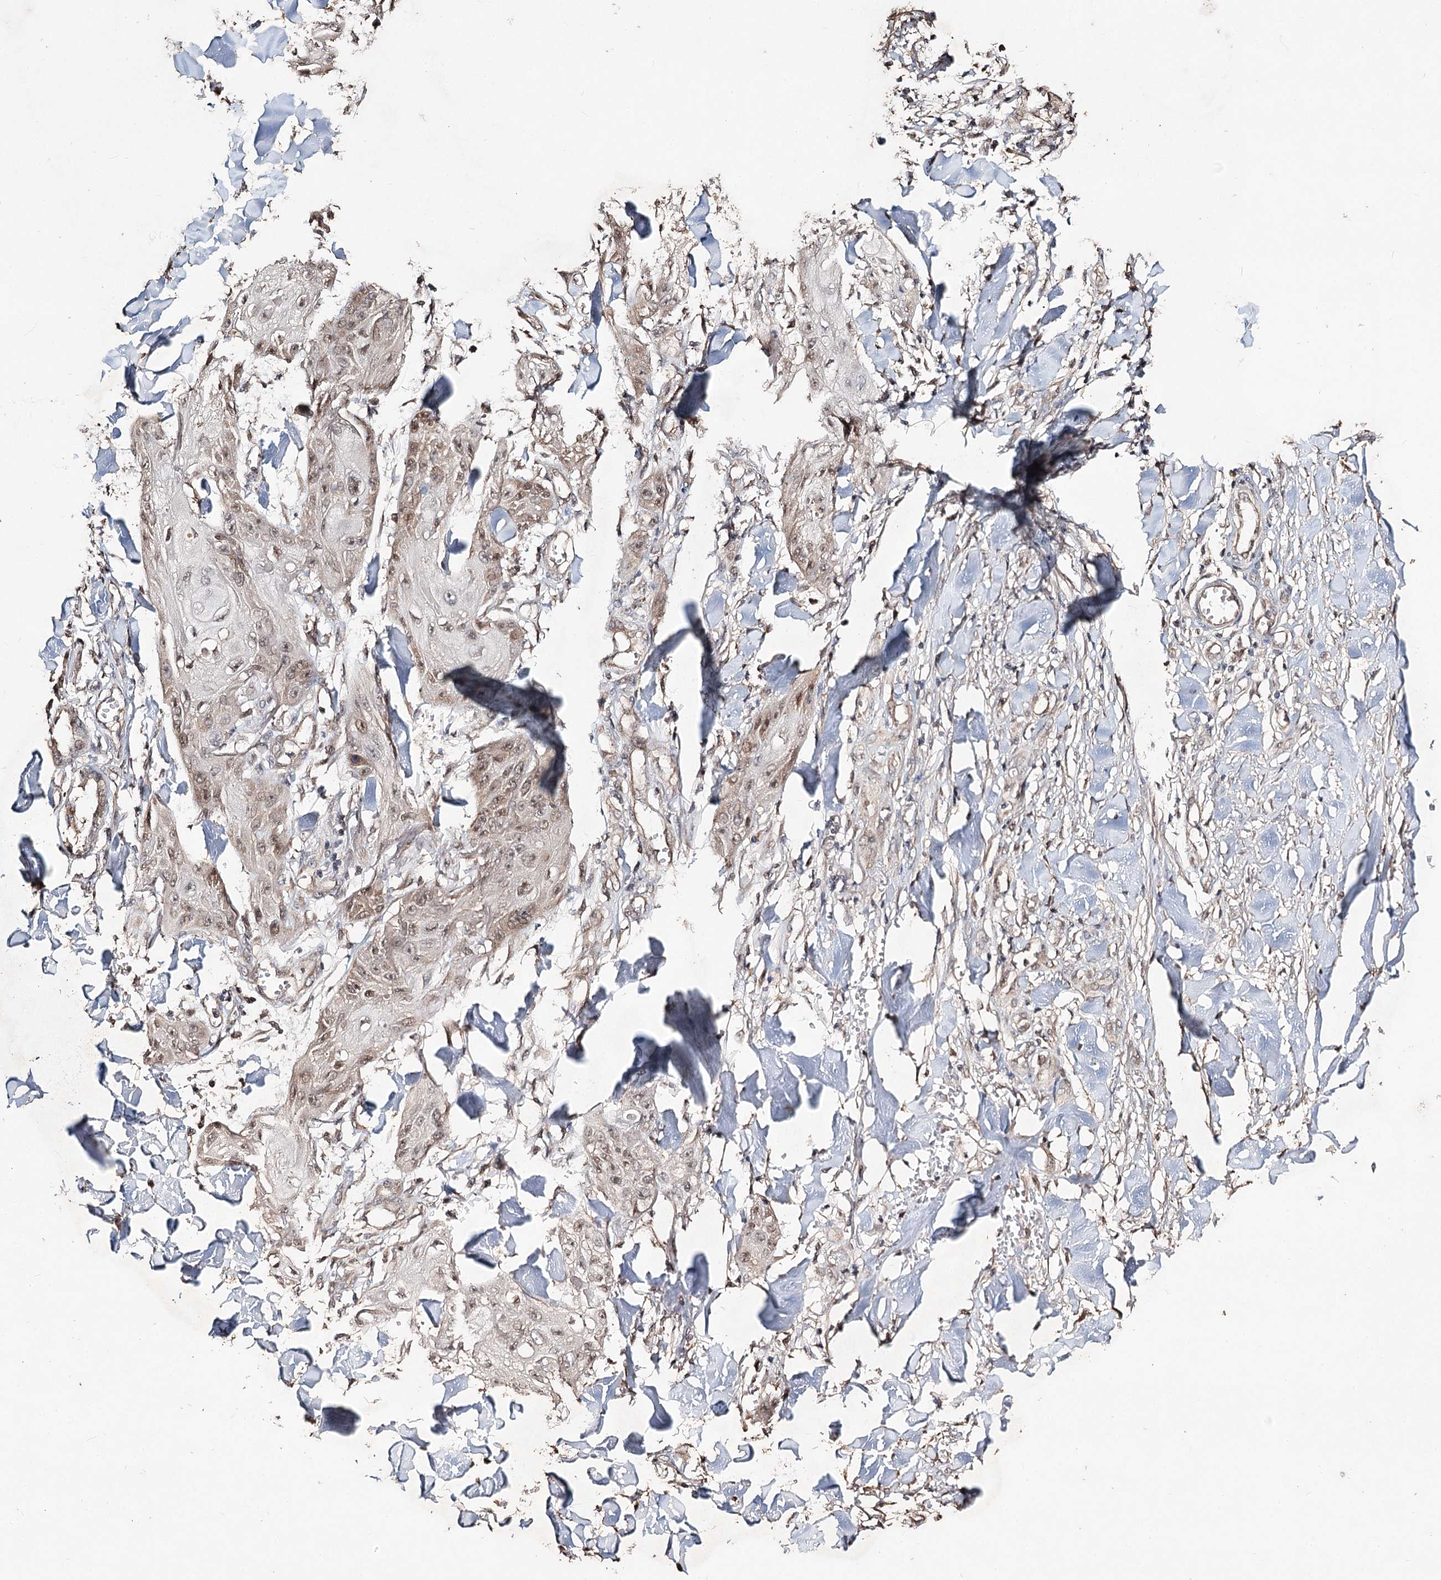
{"staining": {"intensity": "weak", "quantity": "25%-75%", "location": "cytoplasmic/membranous,nuclear"}, "tissue": "skin cancer", "cell_type": "Tumor cells", "image_type": "cancer", "snomed": [{"axis": "morphology", "description": "Squamous cell carcinoma, NOS"}, {"axis": "topography", "description": "Skin"}], "caption": "This micrograph exhibits immunohistochemistry (IHC) staining of squamous cell carcinoma (skin), with low weak cytoplasmic/membranous and nuclear expression in about 25%-75% of tumor cells.", "gene": "NOPCHAP1", "patient": {"sex": "male", "age": 74}}